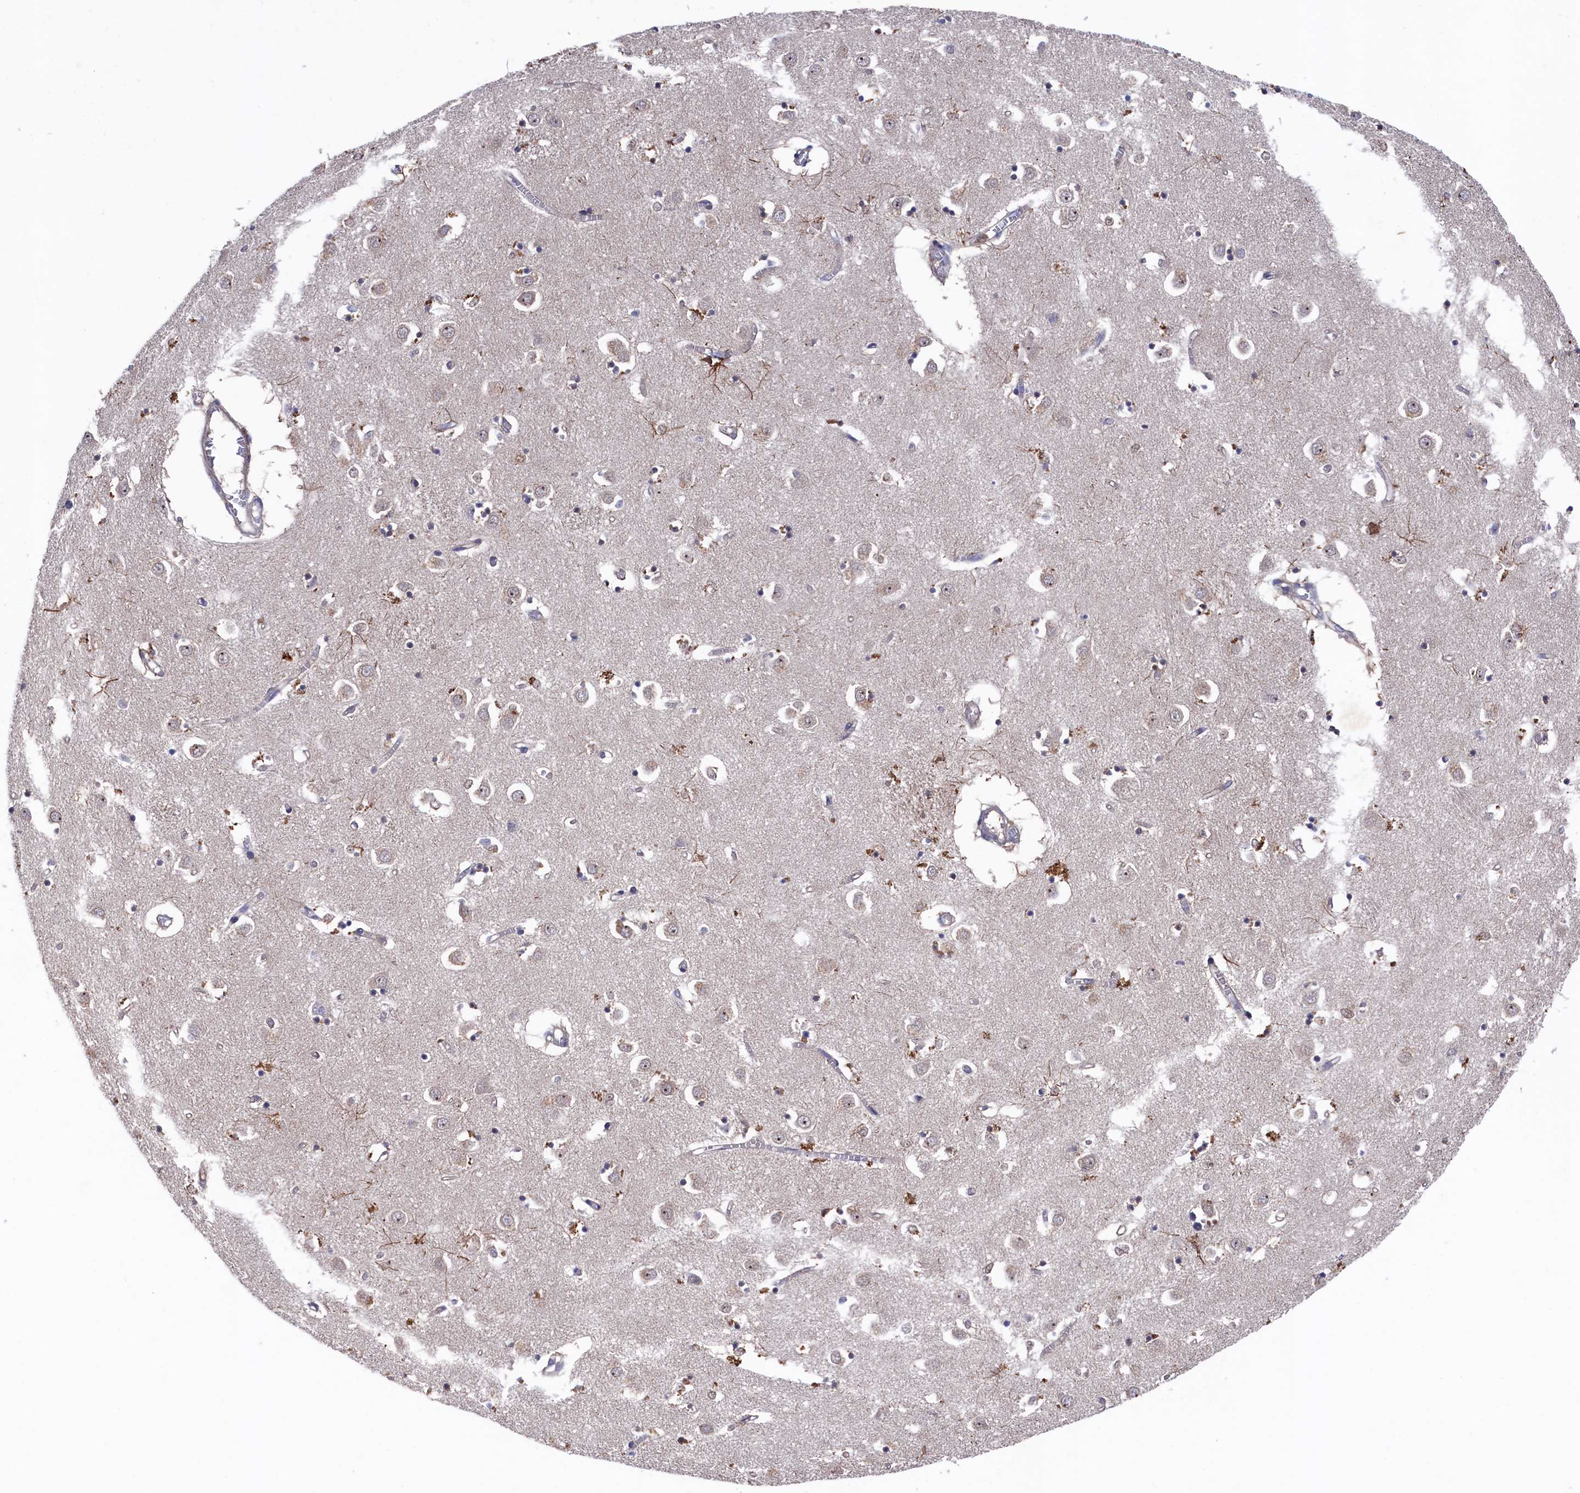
{"staining": {"intensity": "weak", "quantity": "<25%", "location": "cytoplasmic/membranous"}, "tissue": "caudate", "cell_type": "Glial cells", "image_type": "normal", "snomed": [{"axis": "morphology", "description": "Normal tissue, NOS"}, {"axis": "topography", "description": "Lateral ventricle wall"}], "caption": "The image displays no significant positivity in glial cells of caudate. (Immunohistochemistry, brightfield microscopy, high magnification).", "gene": "RNH1", "patient": {"sex": "male", "age": 70}}